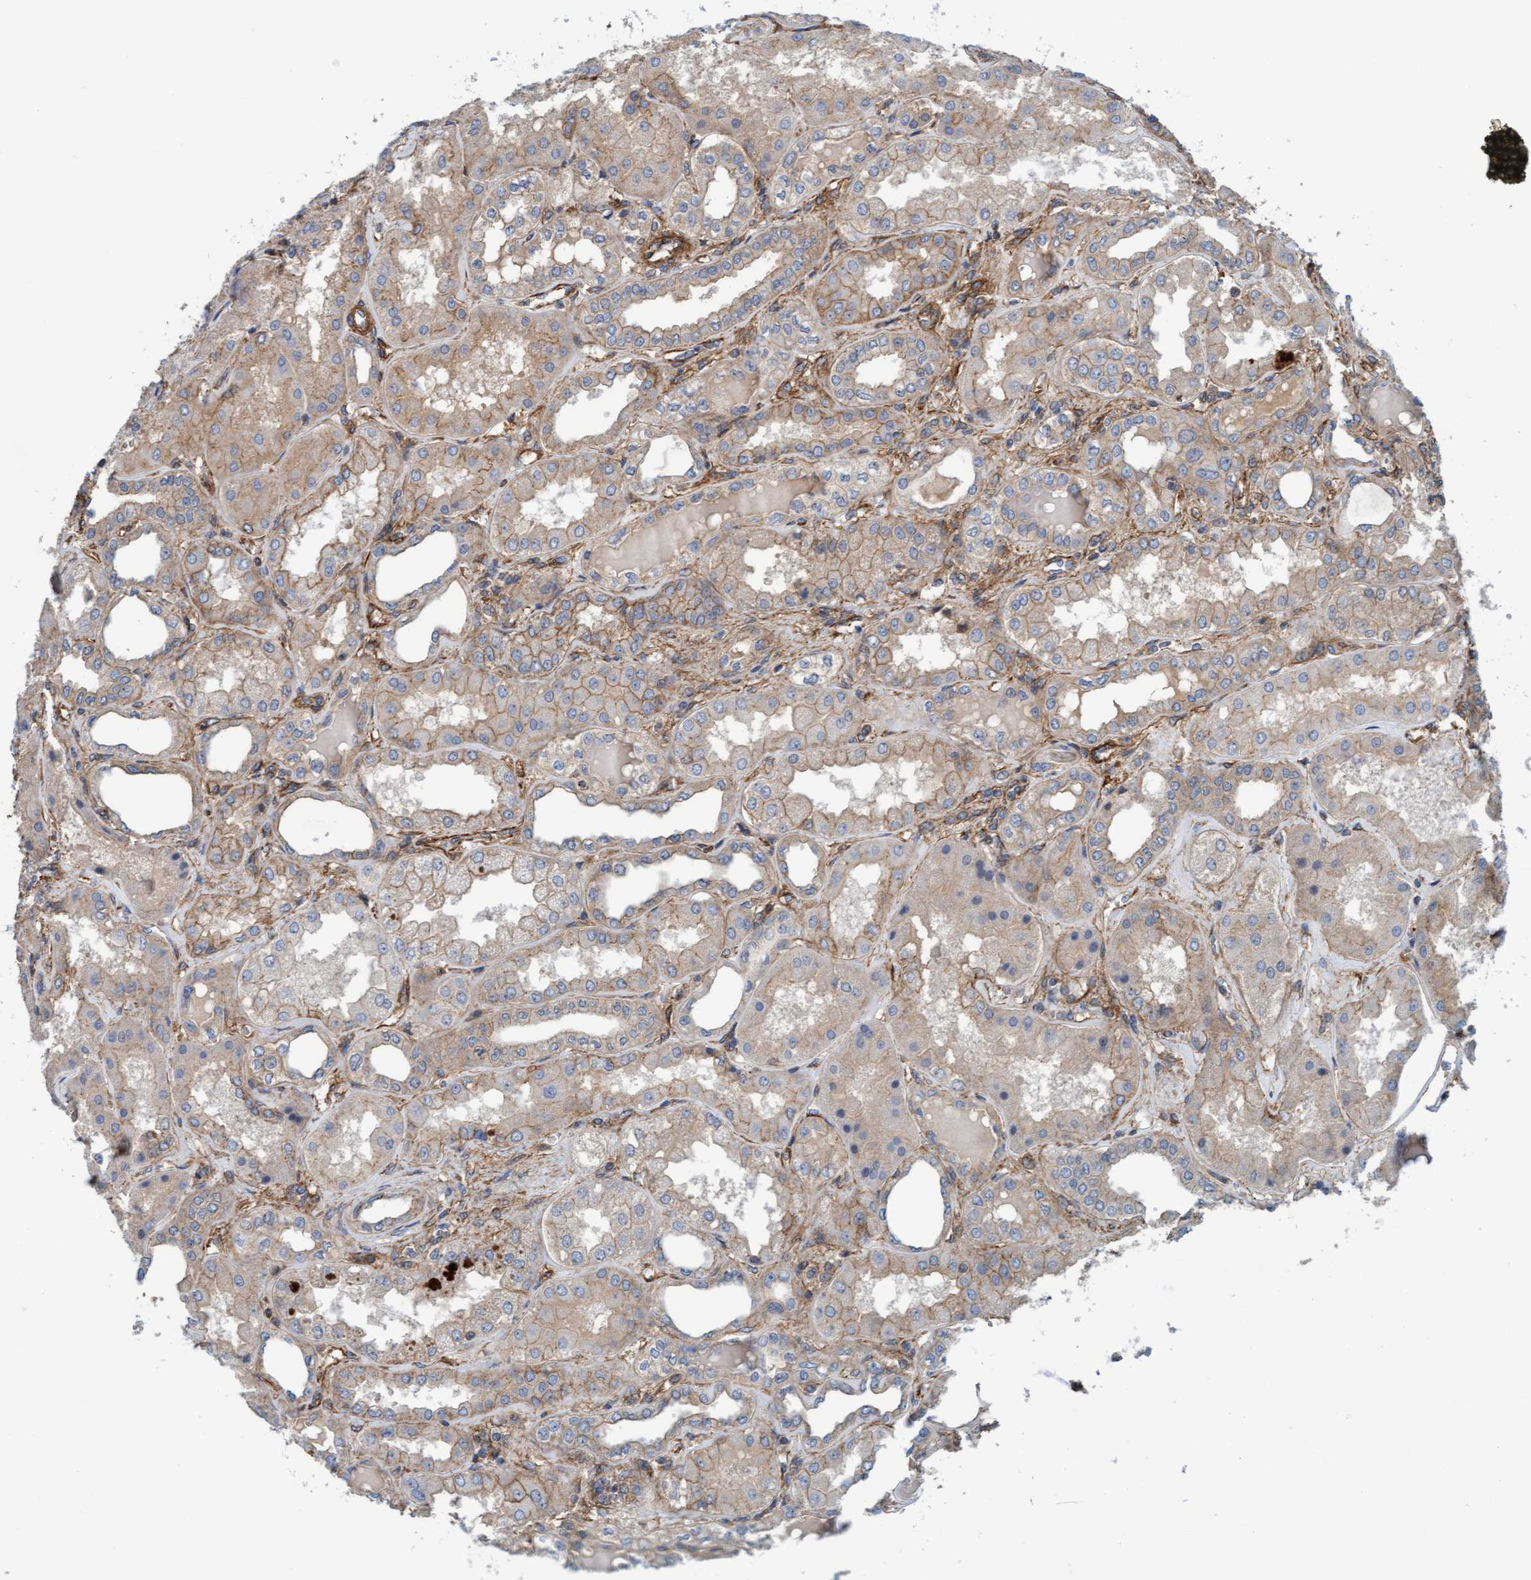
{"staining": {"intensity": "strong", "quantity": ">75%", "location": "cytoplasmic/membranous"}, "tissue": "kidney", "cell_type": "Cells in glomeruli", "image_type": "normal", "snomed": [{"axis": "morphology", "description": "Normal tissue, NOS"}, {"axis": "topography", "description": "Kidney"}], "caption": "Immunohistochemistry micrograph of normal human kidney stained for a protein (brown), which displays high levels of strong cytoplasmic/membranous expression in approximately >75% of cells in glomeruli.", "gene": "STXBP4", "patient": {"sex": "female", "age": 56}}